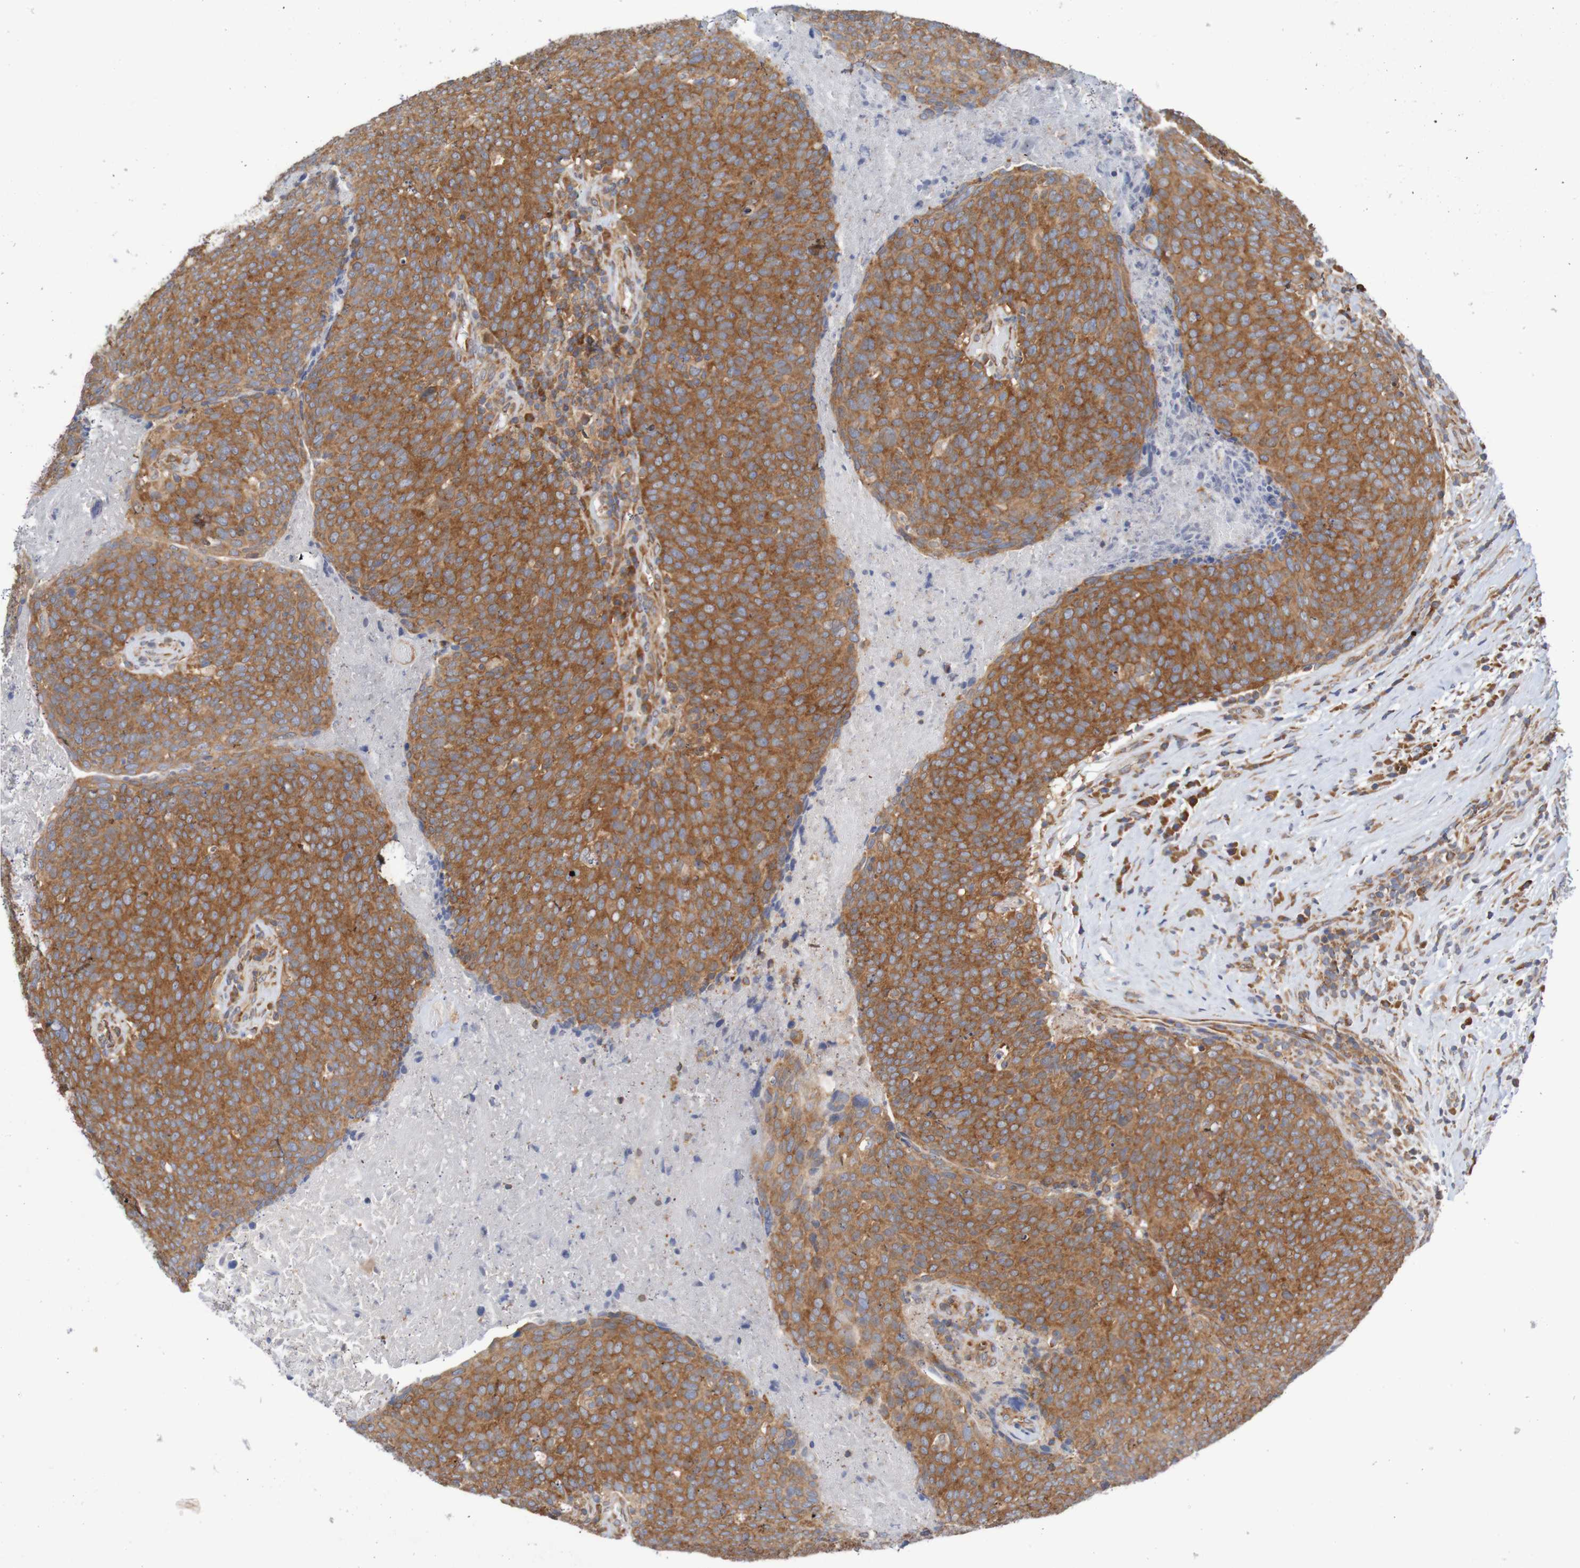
{"staining": {"intensity": "moderate", "quantity": ">75%", "location": "cytoplasmic/membranous"}, "tissue": "head and neck cancer", "cell_type": "Tumor cells", "image_type": "cancer", "snomed": [{"axis": "morphology", "description": "Squamous cell carcinoma, NOS"}, {"axis": "morphology", "description": "Squamous cell carcinoma, metastatic, NOS"}, {"axis": "topography", "description": "Lymph node"}, {"axis": "topography", "description": "Head-Neck"}], "caption": "Head and neck squamous cell carcinoma stained for a protein (brown) displays moderate cytoplasmic/membranous positive positivity in approximately >75% of tumor cells.", "gene": "LRRC47", "patient": {"sex": "male", "age": 62}}